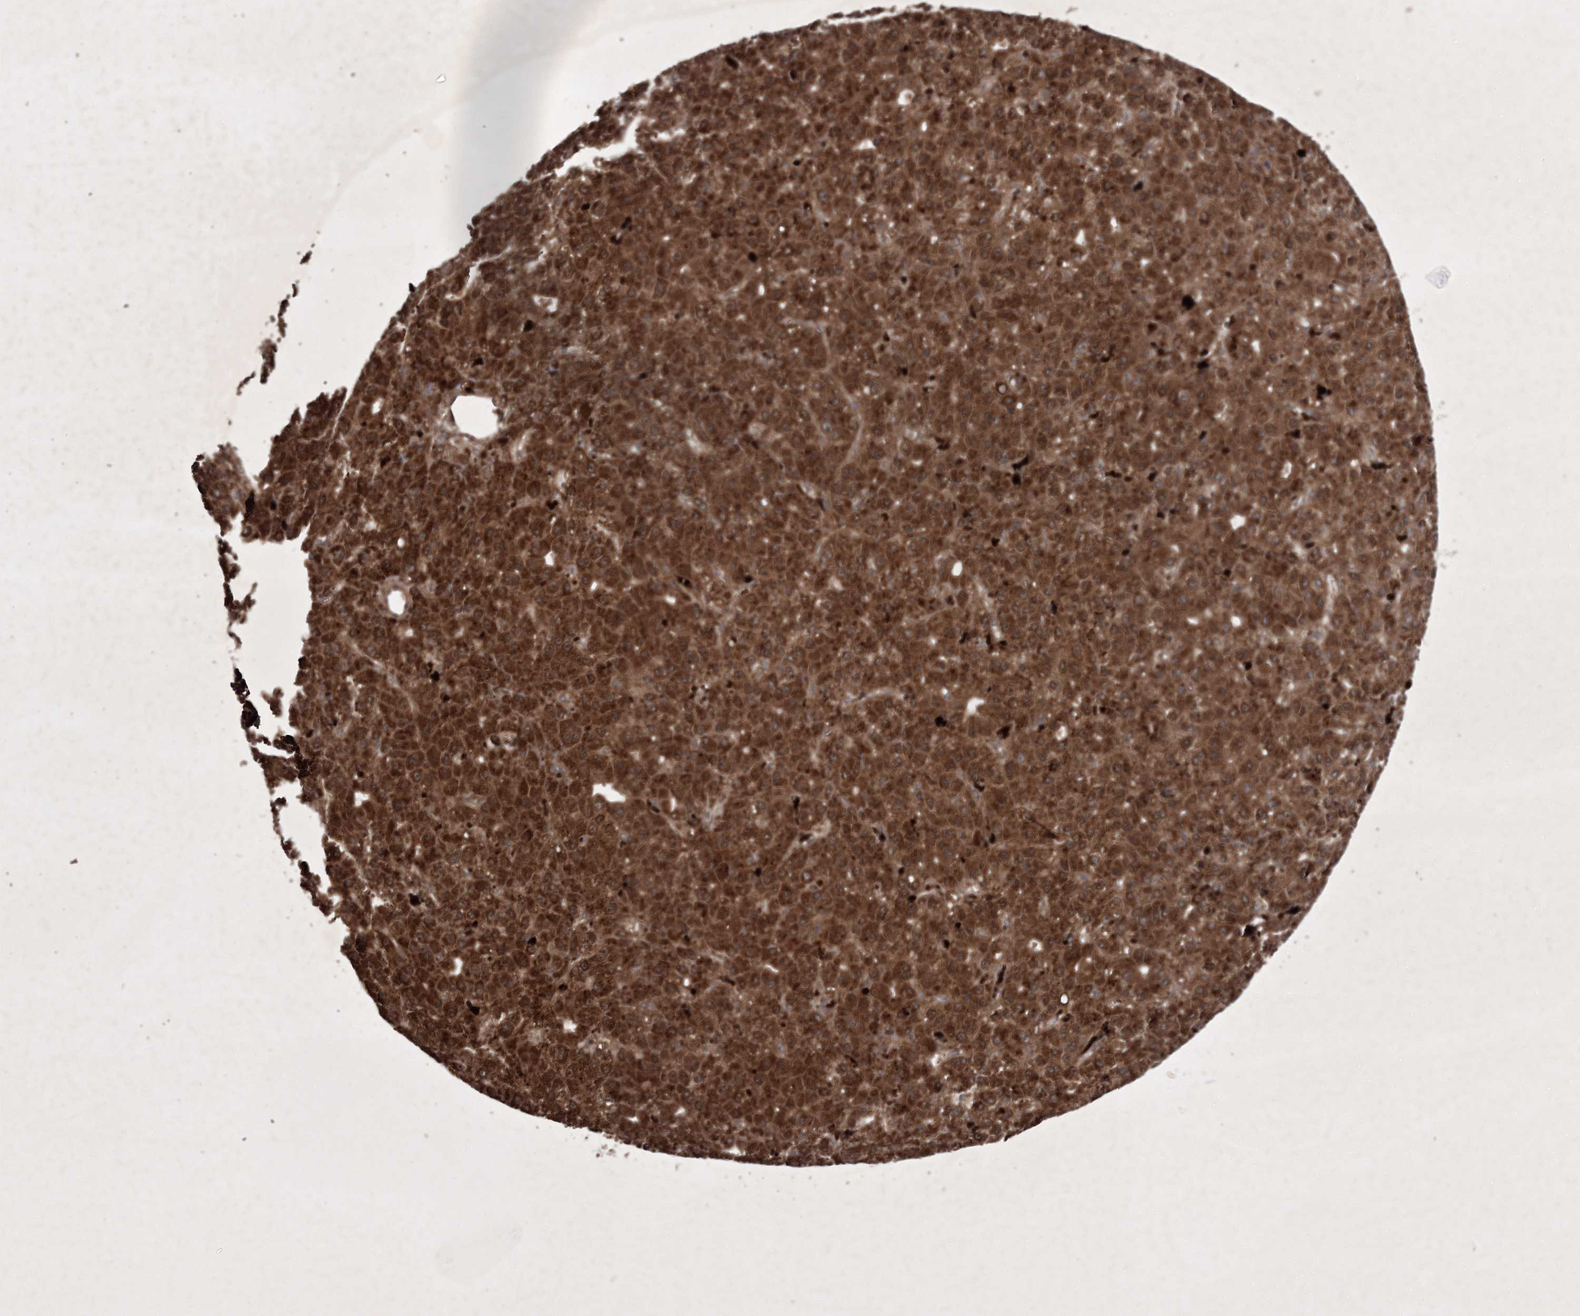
{"staining": {"intensity": "strong", "quantity": ">75%", "location": "cytoplasmic/membranous,nuclear"}, "tissue": "liver cancer", "cell_type": "Tumor cells", "image_type": "cancer", "snomed": [{"axis": "morphology", "description": "Carcinoma, Hepatocellular, NOS"}, {"axis": "topography", "description": "Liver"}], "caption": "Tumor cells demonstrate strong cytoplasmic/membranous and nuclear staining in about >75% of cells in hepatocellular carcinoma (liver).", "gene": "DNAJC13", "patient": {"sex": "male", "age": 67}}